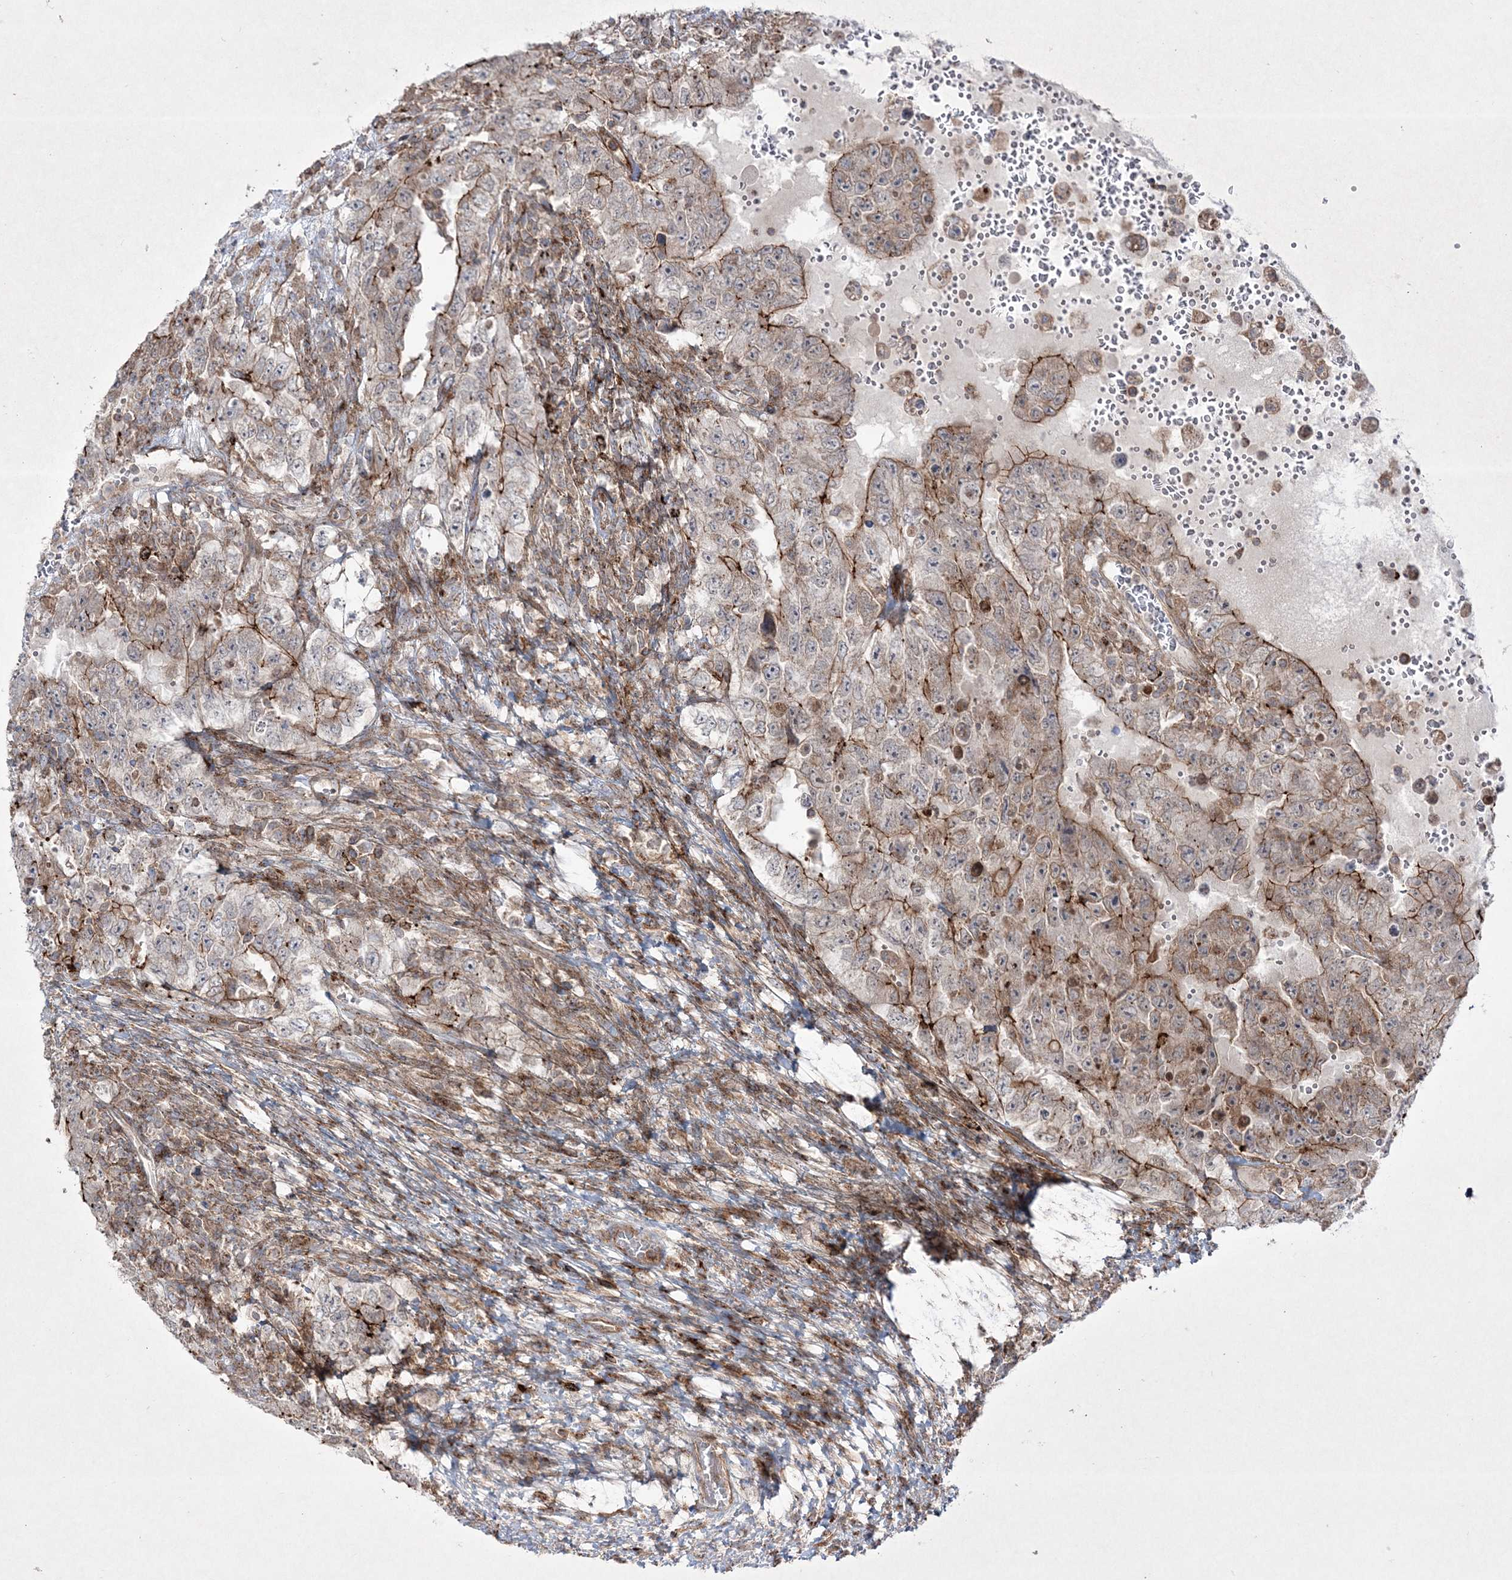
{"staining": {"intensity": "moderate", "quantity": "25%-75%", "location": "cytoplasmic/membranous"}, "tissue": "testis cancer", "cell_type": "Tumor cells", "image_type": "cancer", "snomed": [{"axis": "morphology", "description": "Carcinoma, Embryonal, NOS"}, {"axis": "topography", "description": "Testis"}], "caption": "Immunohistochemistry photomicrograph of human embryonal carcinoma (testis) stained for a protein (brown), which reveals medium levels of moderate cytoplasmic/membranous expression in about 25%-75% of tumor cells.", "gene": "RICTOR", "patient": {"sex": "male", "age": 26}}